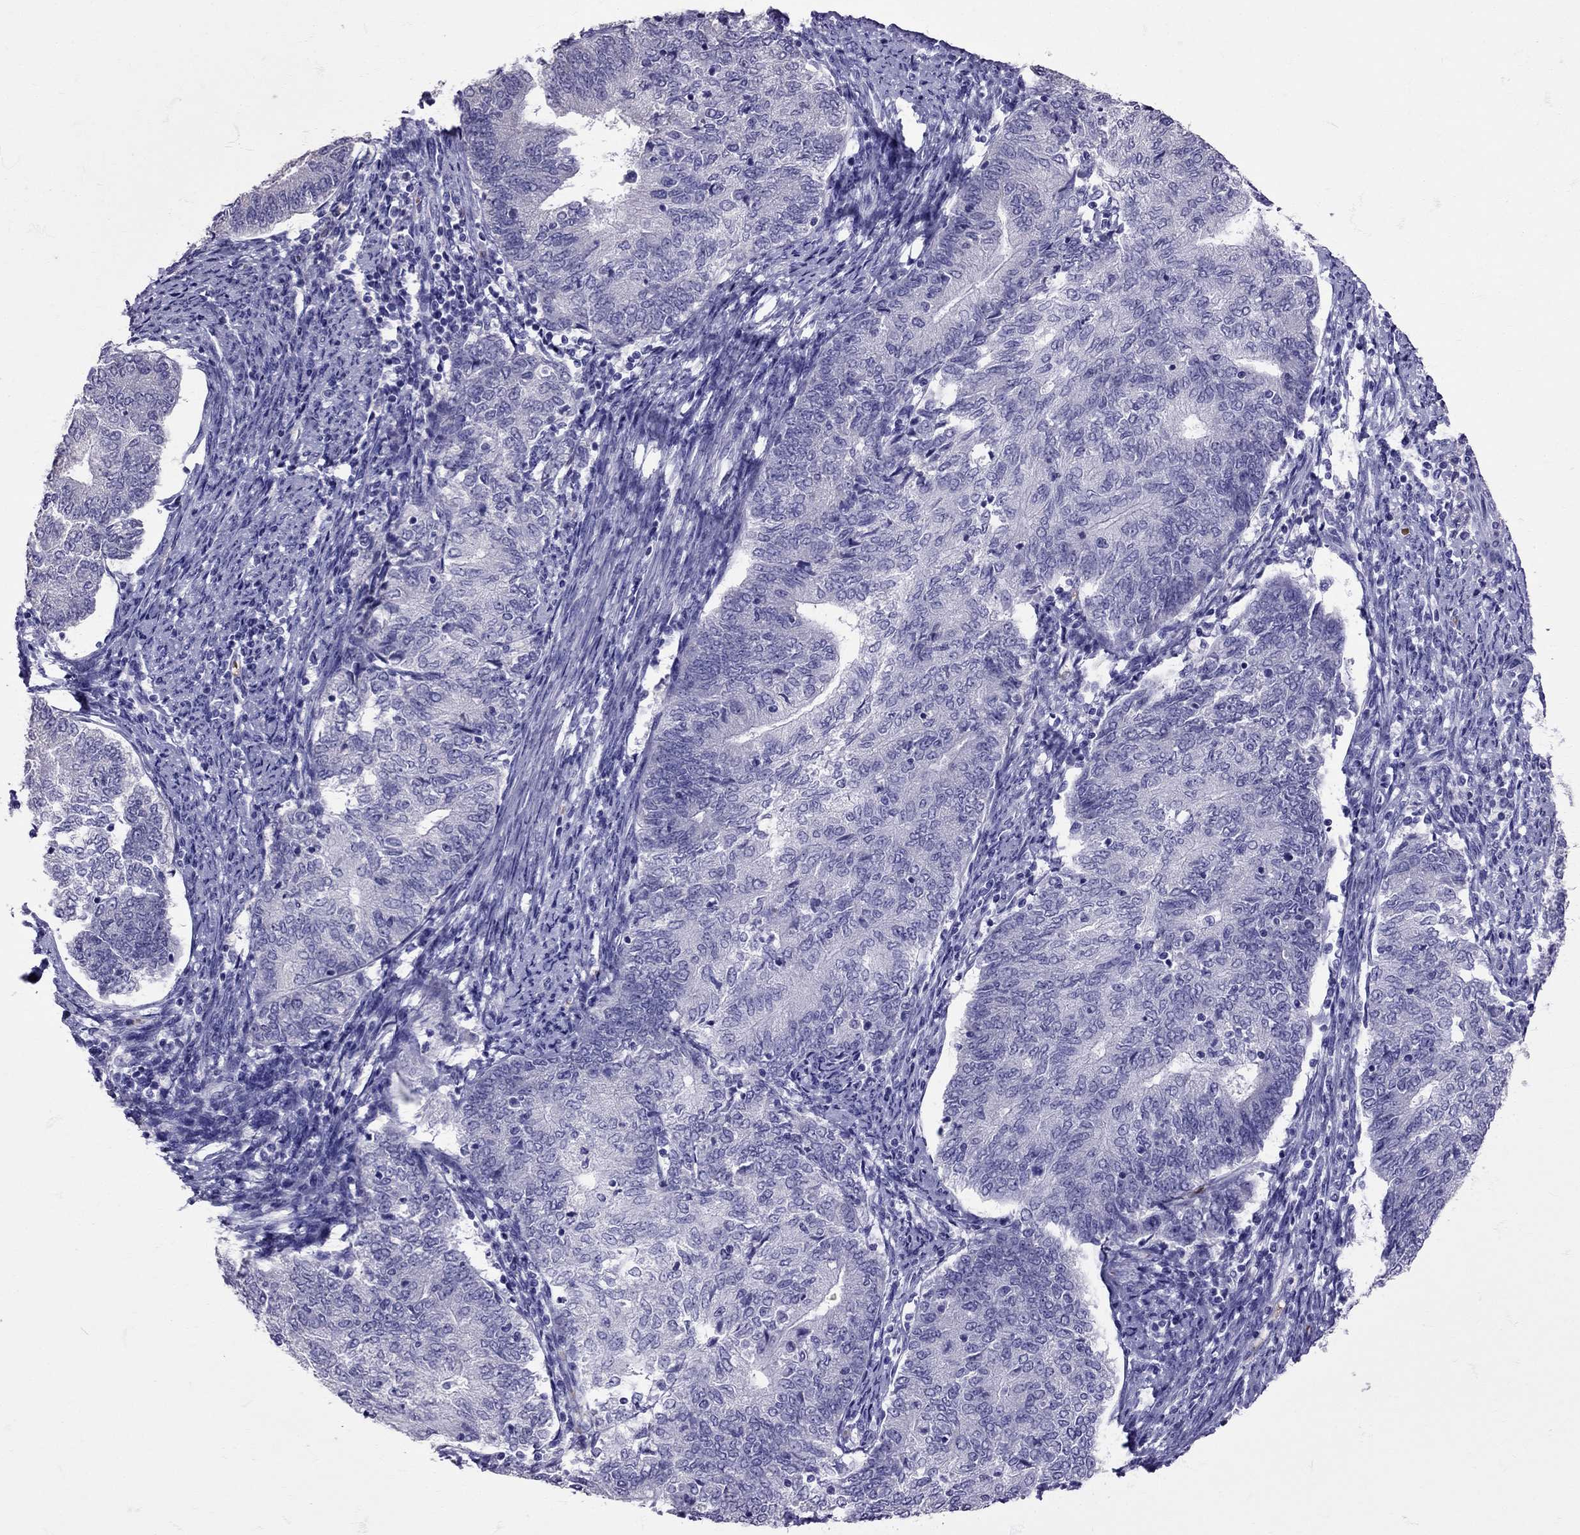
{"staining": {"intensity": "negative", "quantity": "none", "location": "none"}, "tissue": "endometrial cancer", "cell_type": "Tumor cells", "image_type": "cancer", "snomed": [{"axis": "morphology", "description": "Adenocarcinoma, NOS"}, {"axis": "topography", "description": "Endometrium"}], "caption": "This histopathology image is of endometrial cancer (adenocarcinoma) stained with immunohistochemistry (IHC) to label a protein in brown with the nuclei are counter-stained blue. There is no positivity in tumor cells. (DAB IHC, high magnification).", "gene": "TBR1", "patient": {"sex": "female", "age": 65}}